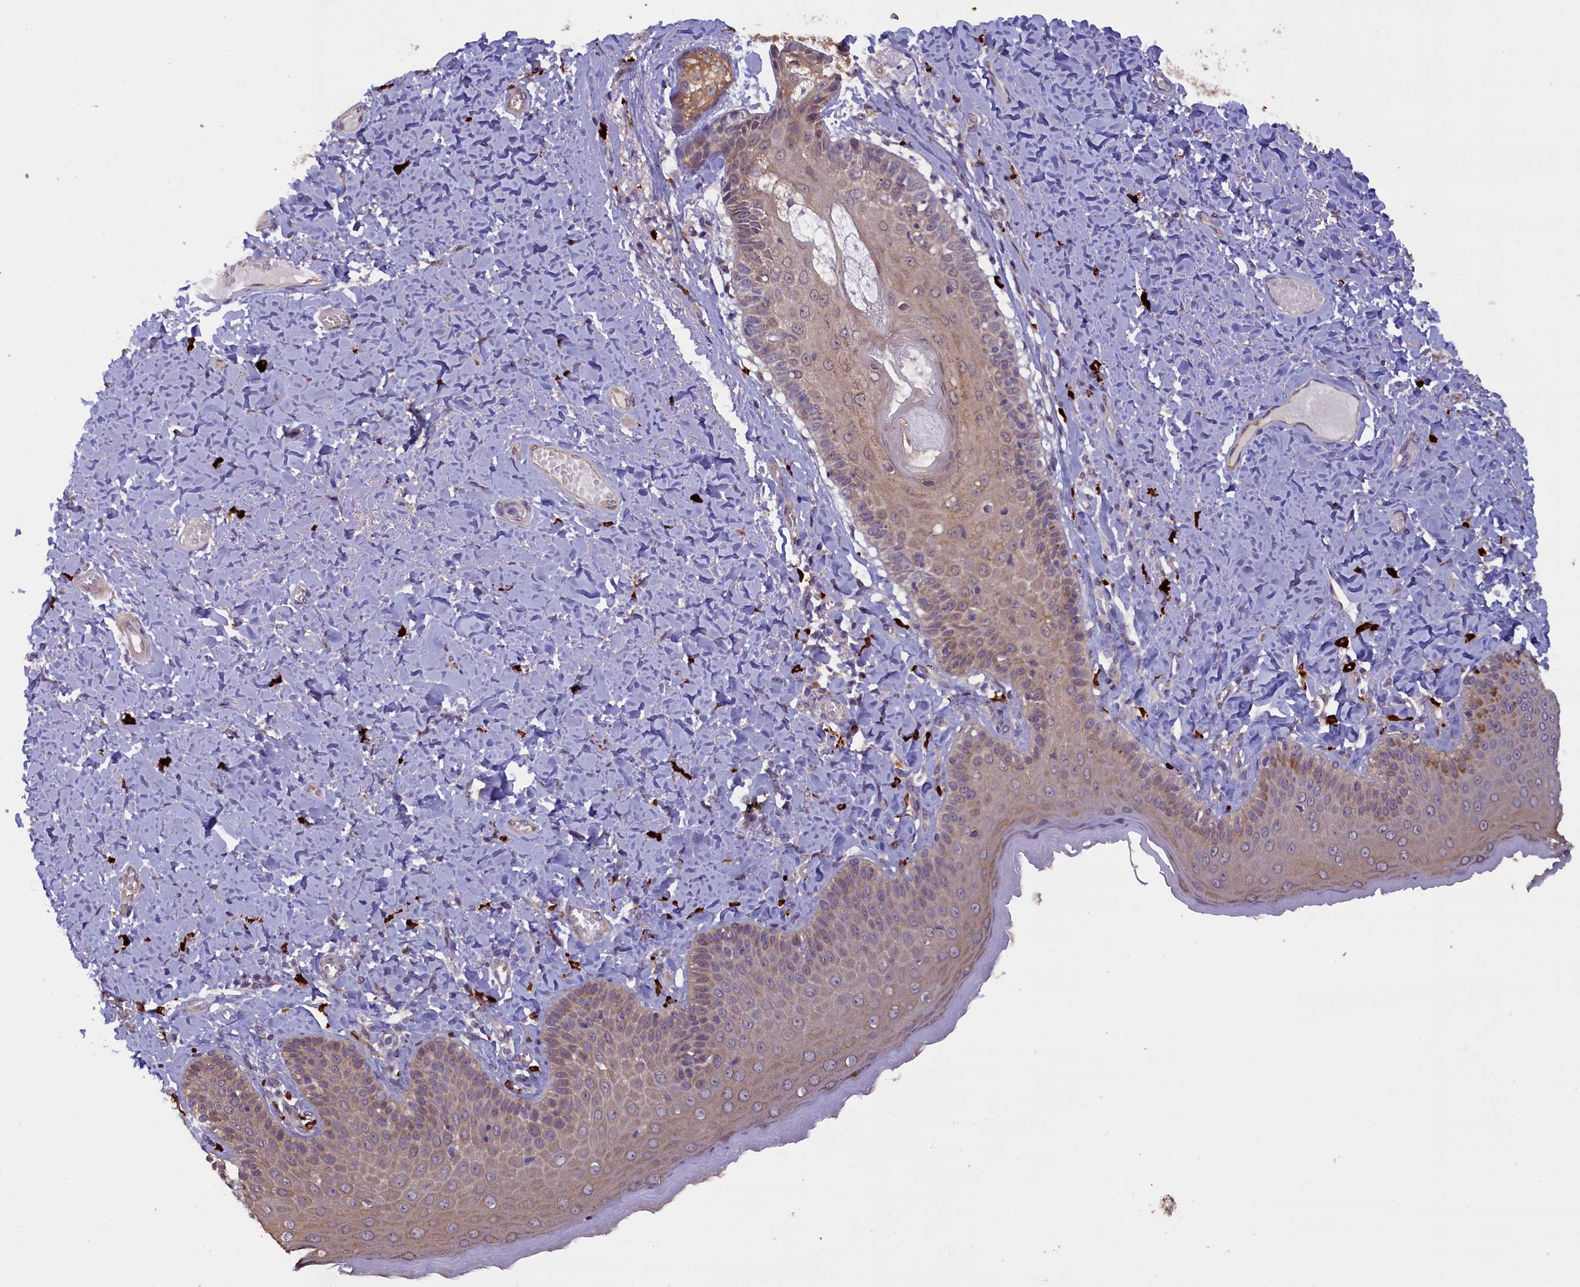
{"staining": {"intensity": "moderate", "quantity": "25%-75%", "location": "cytoplasmic/membranous"}, "tissue": "skin", "cell_type": "Epidermal cells", "image_type": "normal", "snomed": [{"axis": "morphology", "description": "Normal tissue, NOS"}, {"axis": "topography", "description": "Anal"}], "caption": "Immunohistochemical staining of unremarkable human skin demonstrates moderate cytoplasmic/membranous protein expression in about 25%-75% of epidermal cells.", "gene": "CCDC9B", "patient": {"sex": "male", "age": 69}}